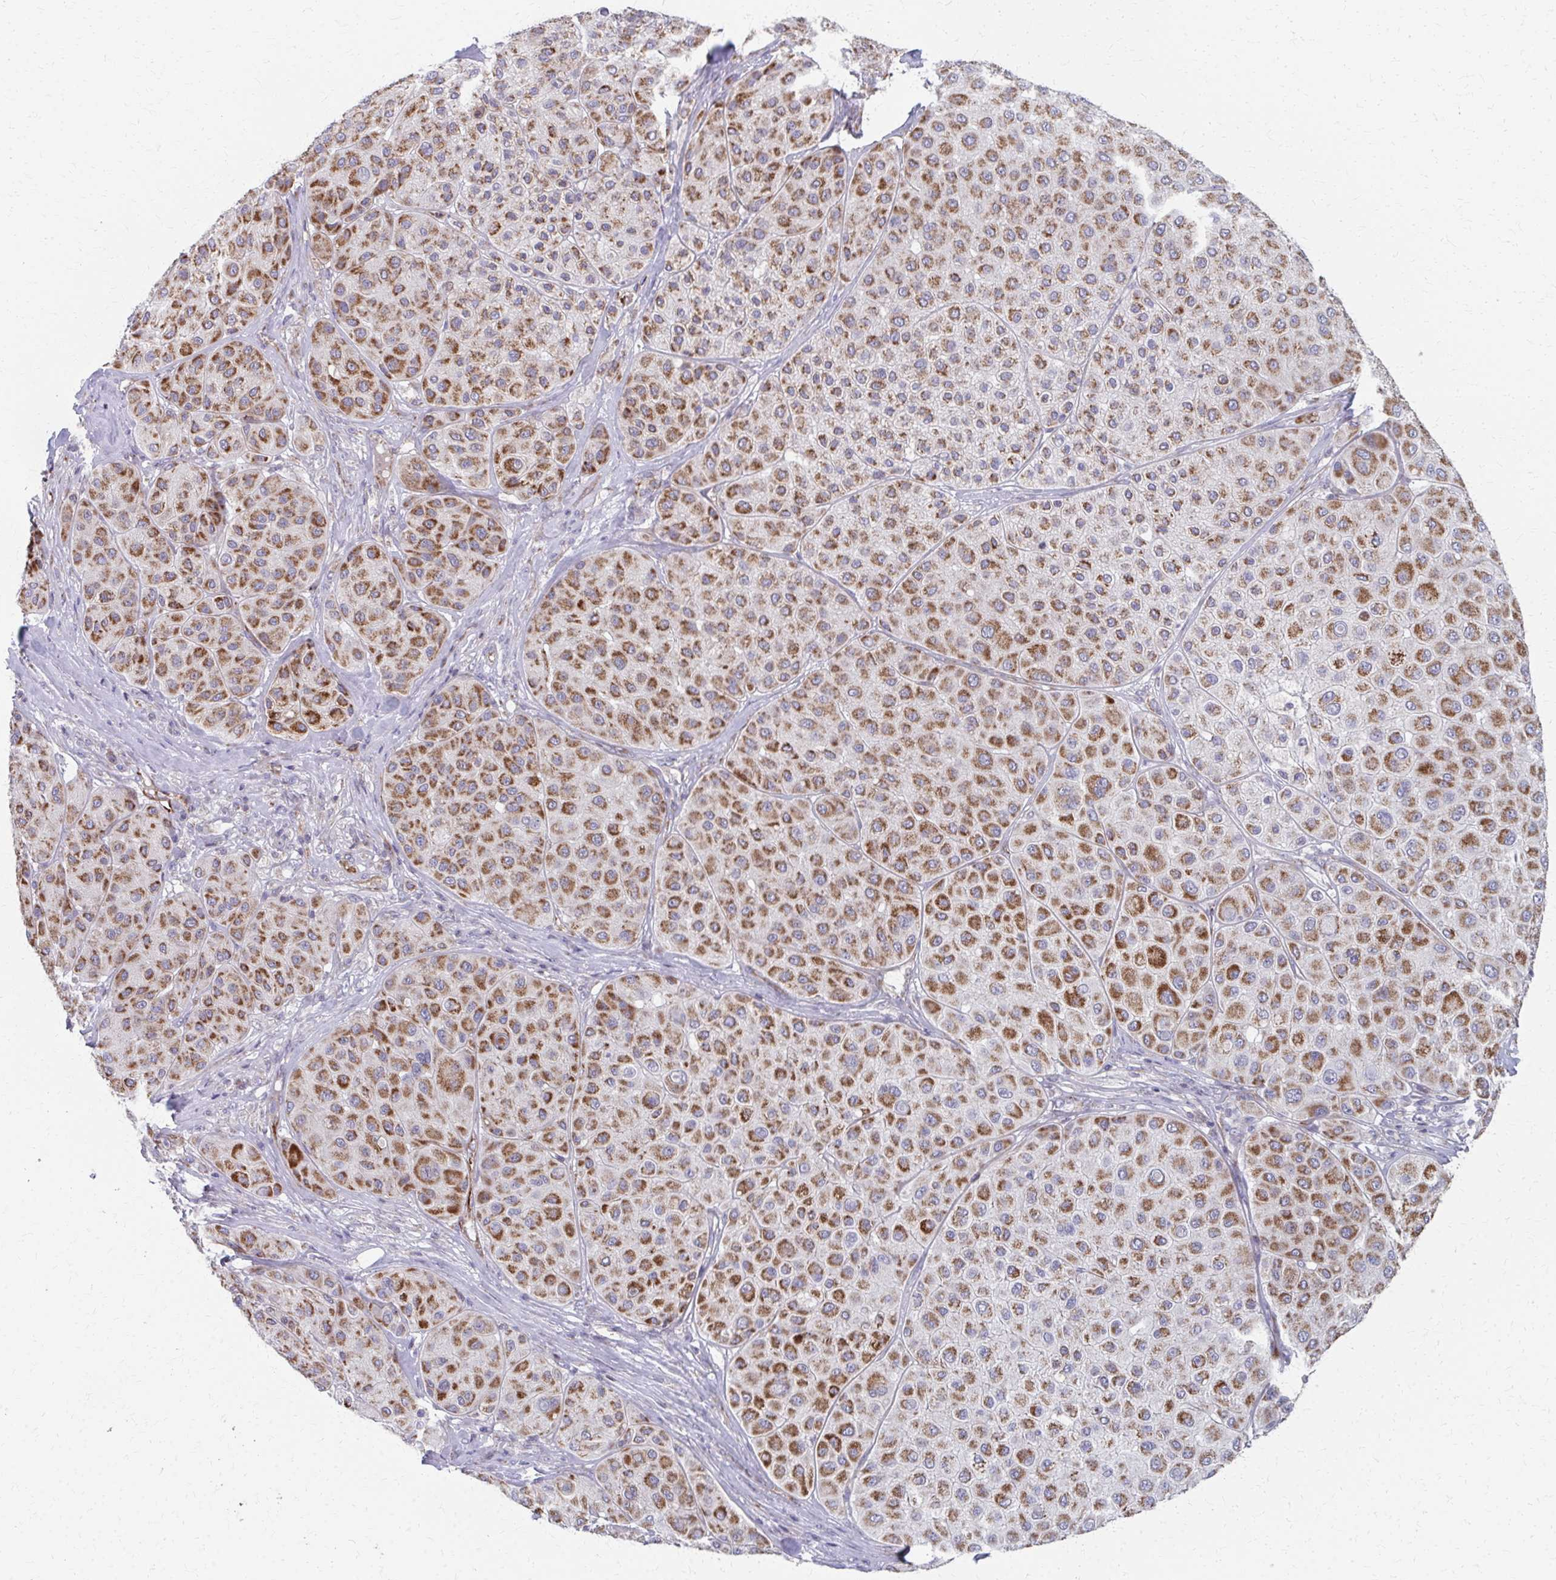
{"staining": {"intensity": "moderate", "quantity": ">75%", "location": "cytoplasmic/membranous"}, "tissue": "melanoma", "cell_type": "Tumor cells", "image_type": "cancer", "snomed": [{"axis": "morphology", "description": "Malignant melanoma, Metastatic site"}, {"axis": "topography", "description": "Smooth muscle"}], "caption": "A photomicrograph of human melanoma stained for a protein reveals moderate cytoplasmic/membranous brown staining in tumor cells.", "gene": "FAHD1", "patient": {"sex": "male", "age": 41}}